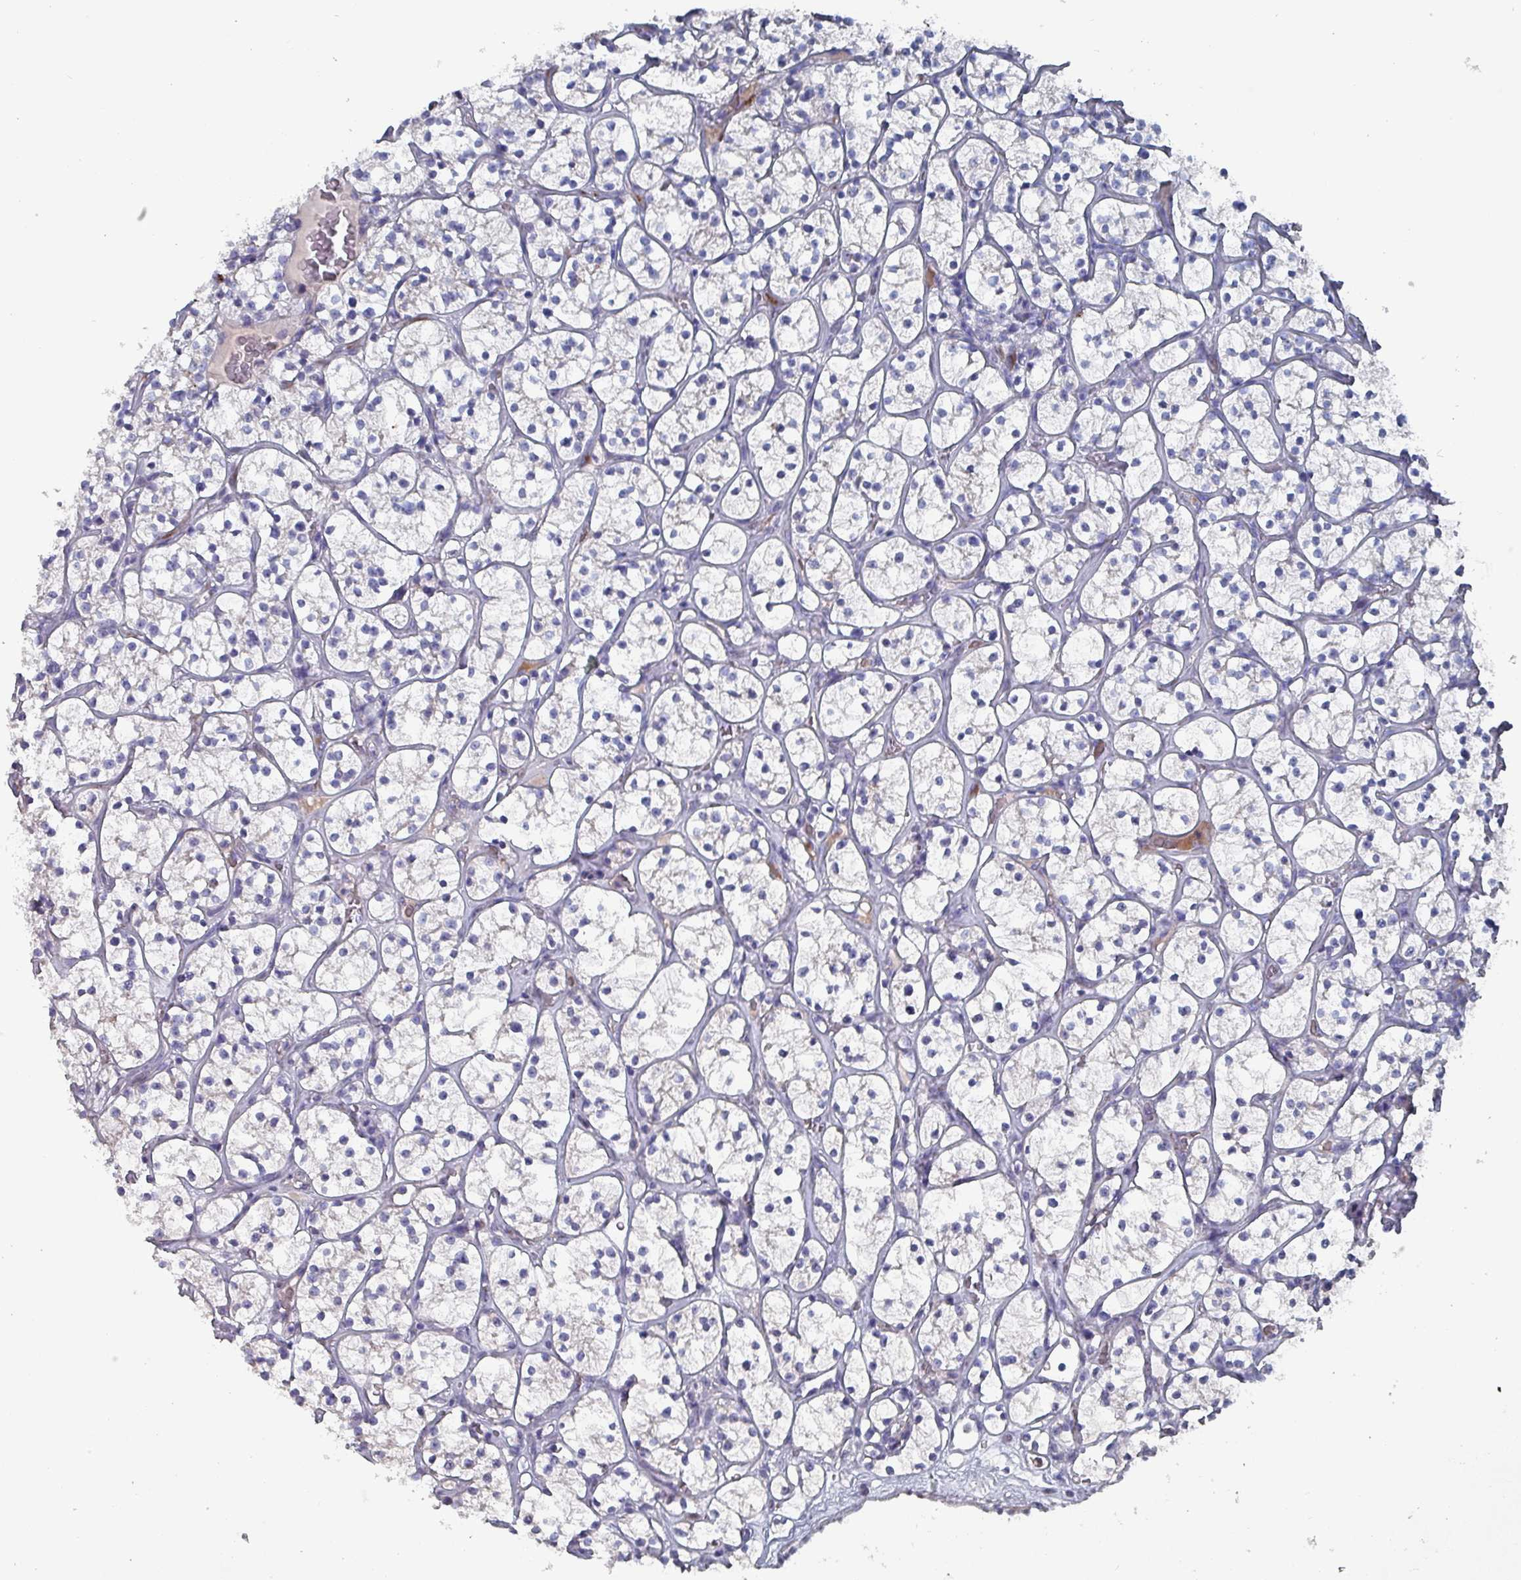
{"staining": {"intensity": "negative", "quantity": "none", "location": "none"}, "tissue": "renal cancer", "cell_type": "Tumor cells", "image_type": "cancer", "snomed": [{"axis": "morphology", "description": "Adenocarcinoma, NOS"}, {"axis": "topography", "description": "Kidney"}], "caption": "This image is of adenocarcinoma (renal) stained with IHC to label a protein in brown with the nuclei are counter-stained blue. There is no positivity in tumor cells. (DAB (3,3'-diaminobenzidine) IHC, high magnification).", "gene": "DRD5", "patient": {"sex": "female", "age": 64}}